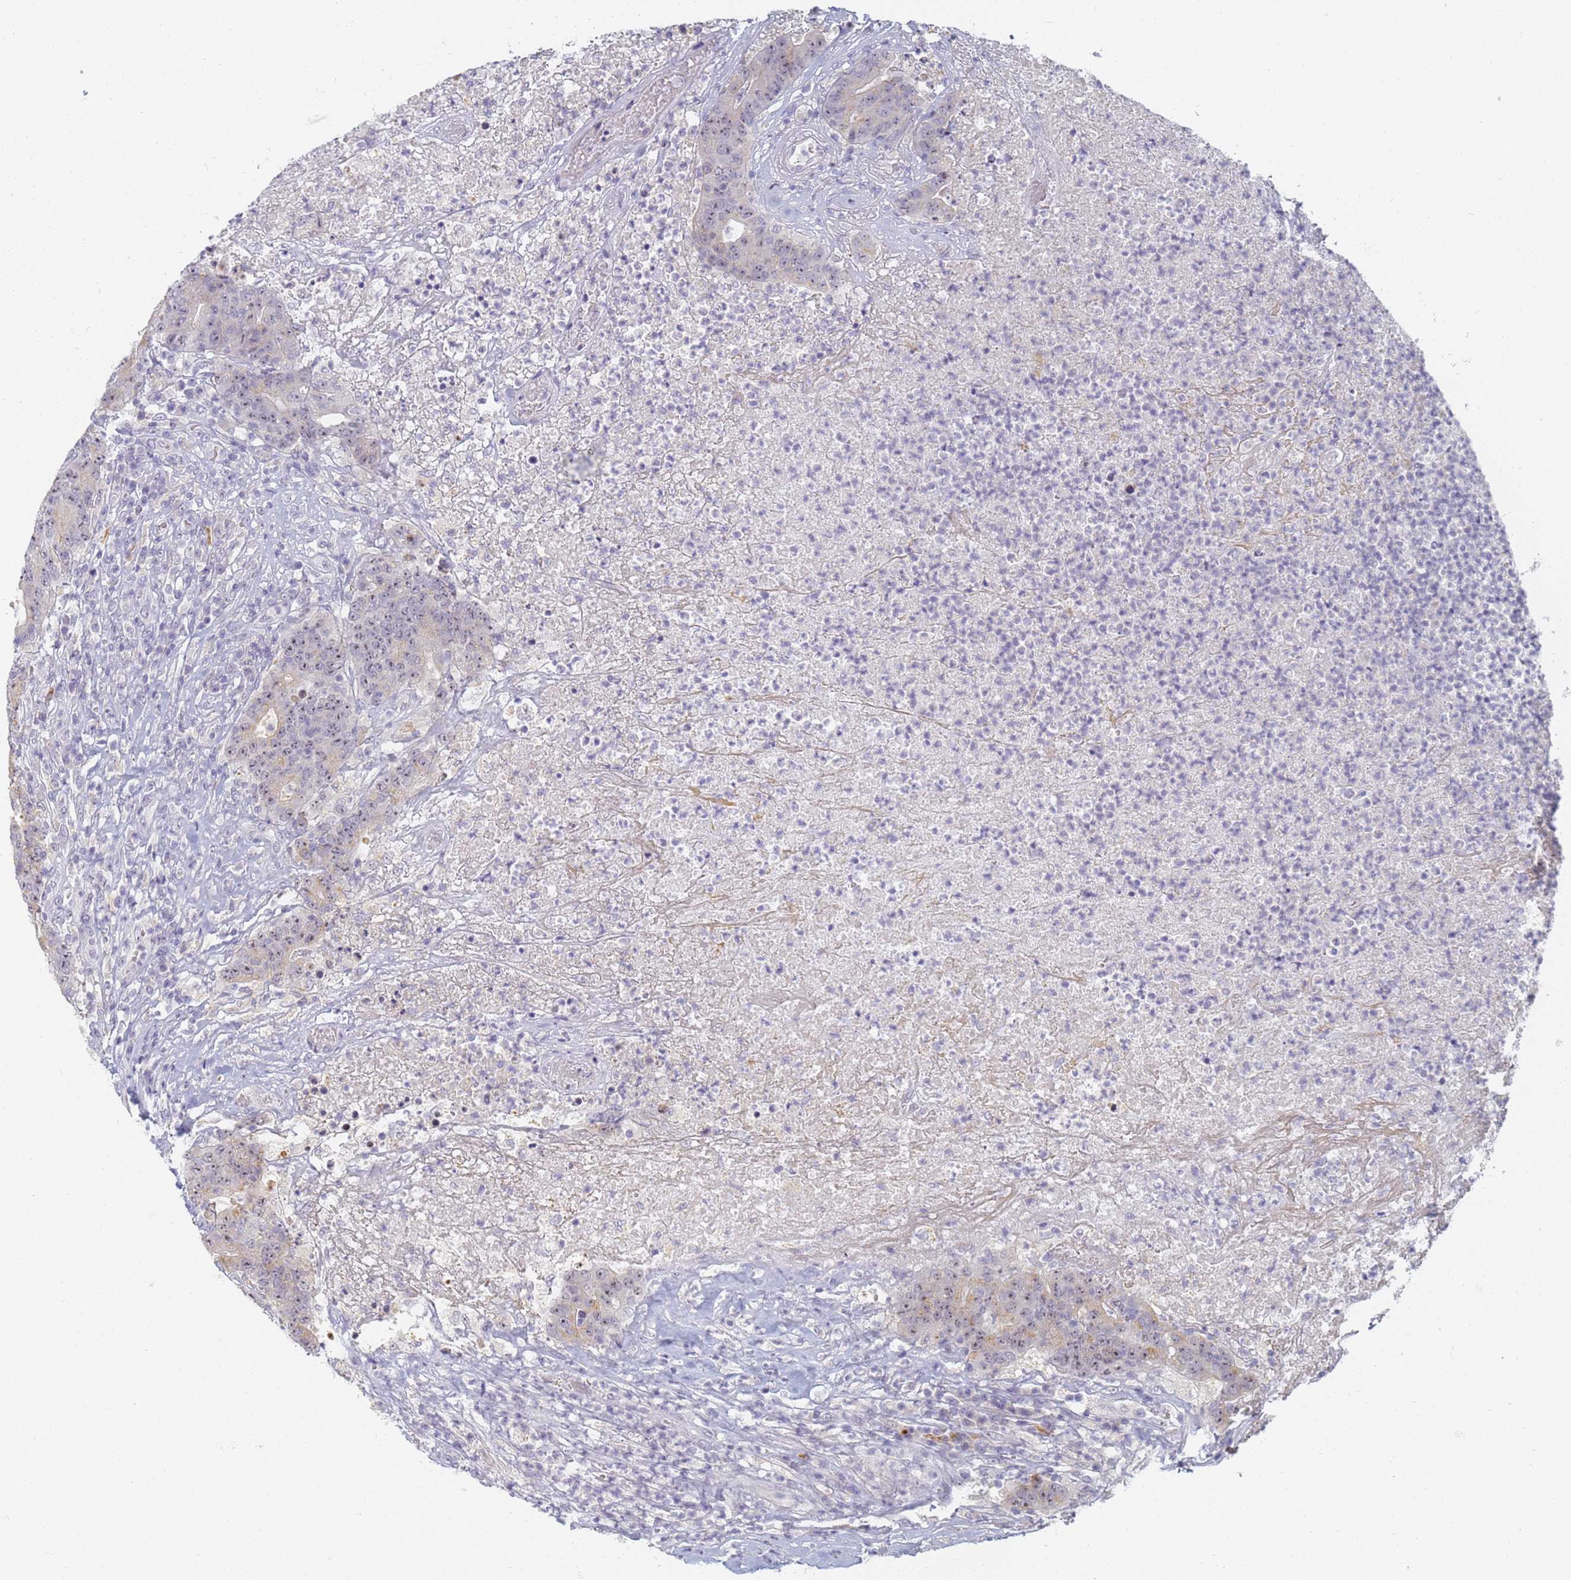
{"staining": {"intensity": "weak", "quantity": "25%-75%", "location": "nuclear"}, "tissue": "colorectal cancer", "cell_type": "Tumor cells", "image_type": "cancer", "snomed": [{"axis": "morphology", "description": "Adenocarcinoma, NOS"}, {"axis": "topography", "description": "Colon"}], "caption": "Weak nuclear positivity for a protein is present in about 25%-75% of tumor cells of adenocarcinoma (colorectal) using IHC.", "gene": "SLC38A9", "patient": {"sex": "female", "age": 75}}